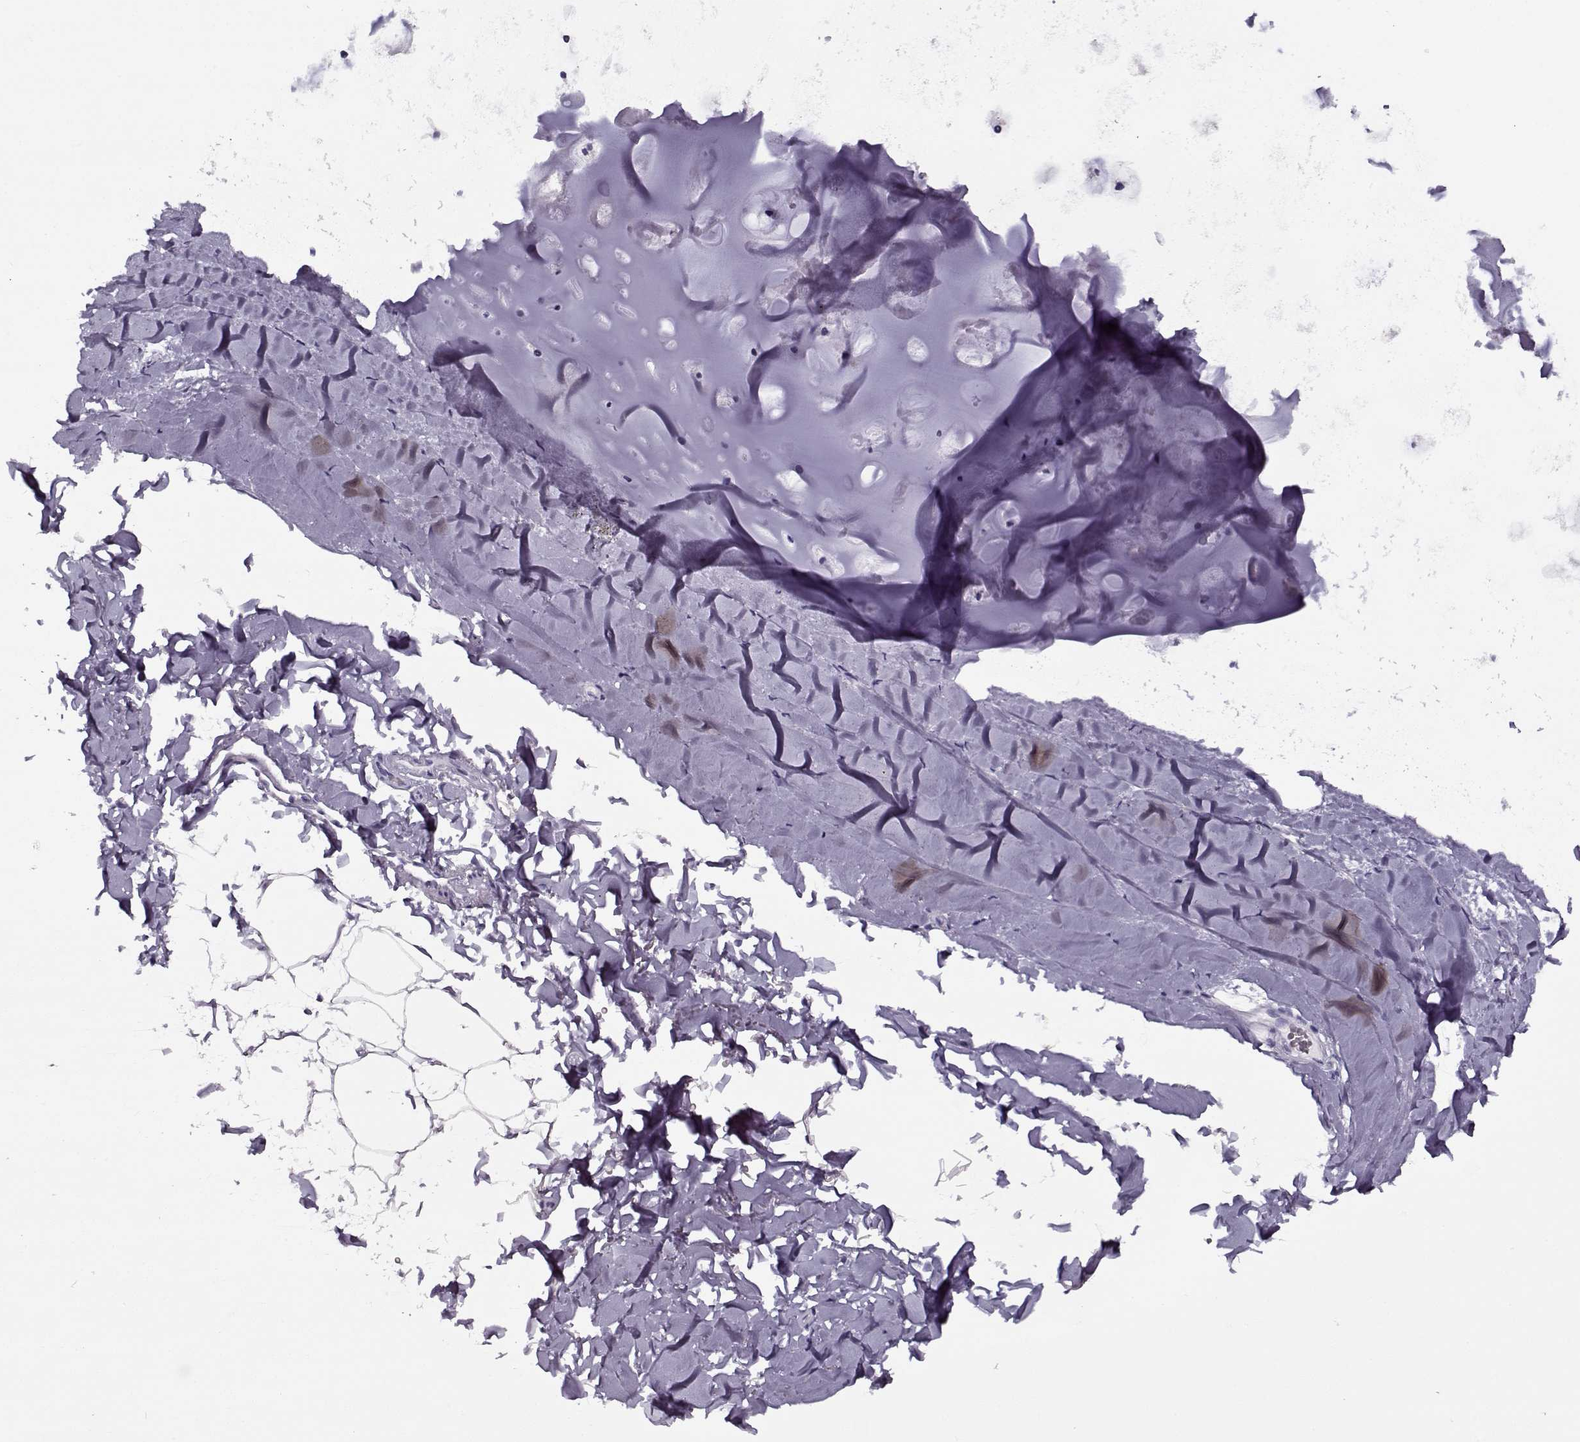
{"staining": {"intensity": "negative", "quantity": "none", "location": "none"}, "tissue": "soft tissue", "cell_type": "Chondrocytes", "image_type": "normal", "snomed": [{"axis": "morphology", "description": "Normal tissue, NOS"}, {"axis": "topography", "description": "Lymph node"}, {"axis": "topography", "description": "Bronchus"}], "caption": "Chondrocytes show no significant staining in benign soft tissue. The staining is performed using DAB brown chromogen with nuclei counter-stained in using hematoxylin.", "gene": "PP2D1", "patient": {"sex": "female", "age": 70}}